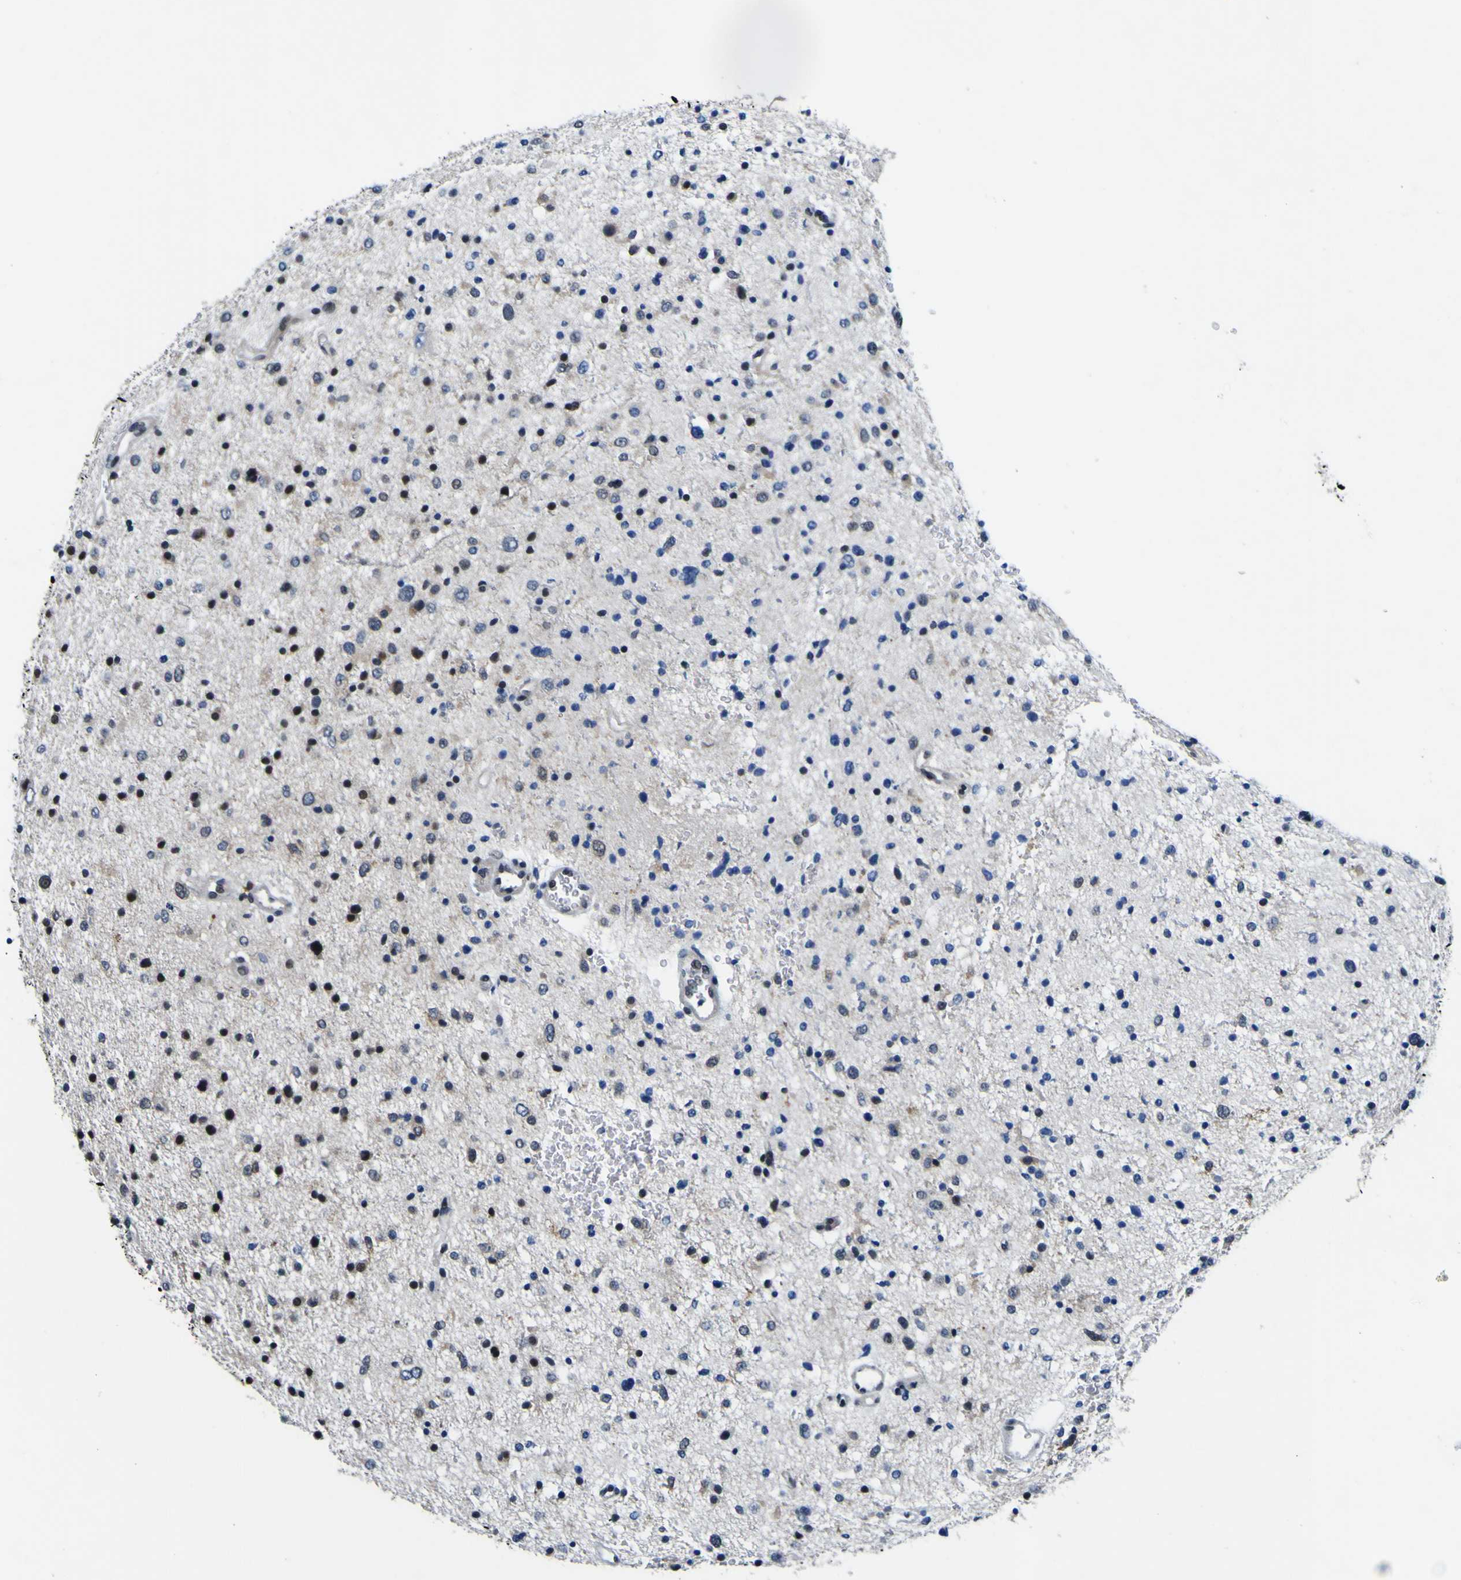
{"staining": {"intensity": "strong", "quantity": "25%-75%", "location": "nuclear"}, "tissue": "glioma", "cell_type": "Tumor cells", "image_type": "cancer", "snomed": [{"axis": "morphology", "description": "Glioma, malignant, Low grade"}, {"axis": "topography", "description": "Brain"}], "caption": "There is high levels of strong nuclear positivity in tumor cells of malignant glioma (low-grade), as demonstrated by immunohistochemical staining (brown color).", "gene": "CUL4B", "patient": {"sex": "female", "age": 37}}